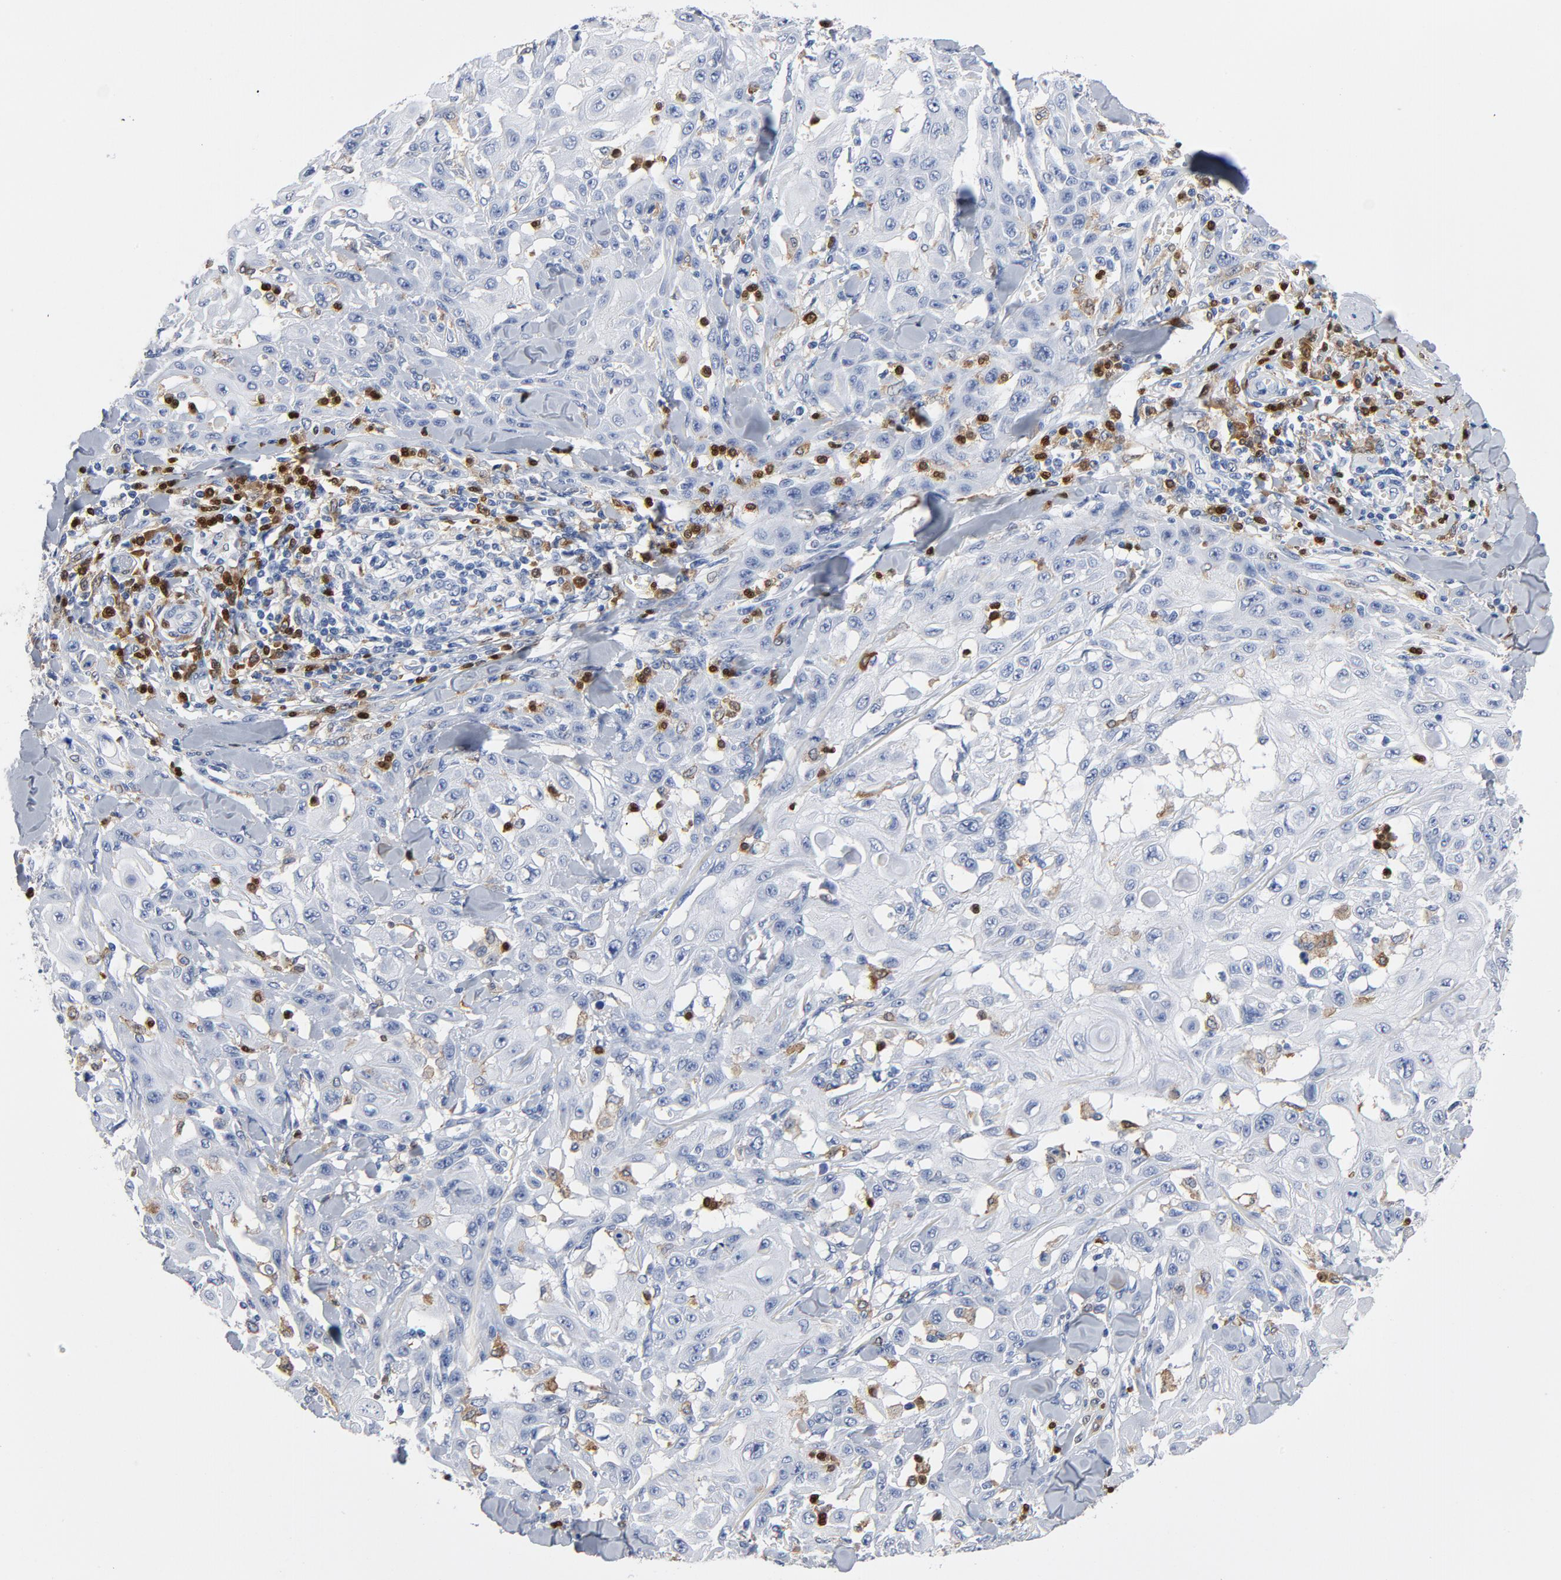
{"staining": {"intensity": "negative", "quantity": "none", "location": "none"}, "tissue": "skin cancer", "cell_type": "Tumor cells", "image_type": "cancer", "snomed": [{"axis": "morphology", "description": "Squamous cell carcinoma, NOS"}, {"axis": "topography", "description": "Skin"}], "caption": "There is no significant positivity in tumor cells of squamous cell carcinoma (skin). (Brightfield microscopy of DAB IHC at high magnification).", "gene": "NCF1", "patient": {"sex": "male", "age": 24}}